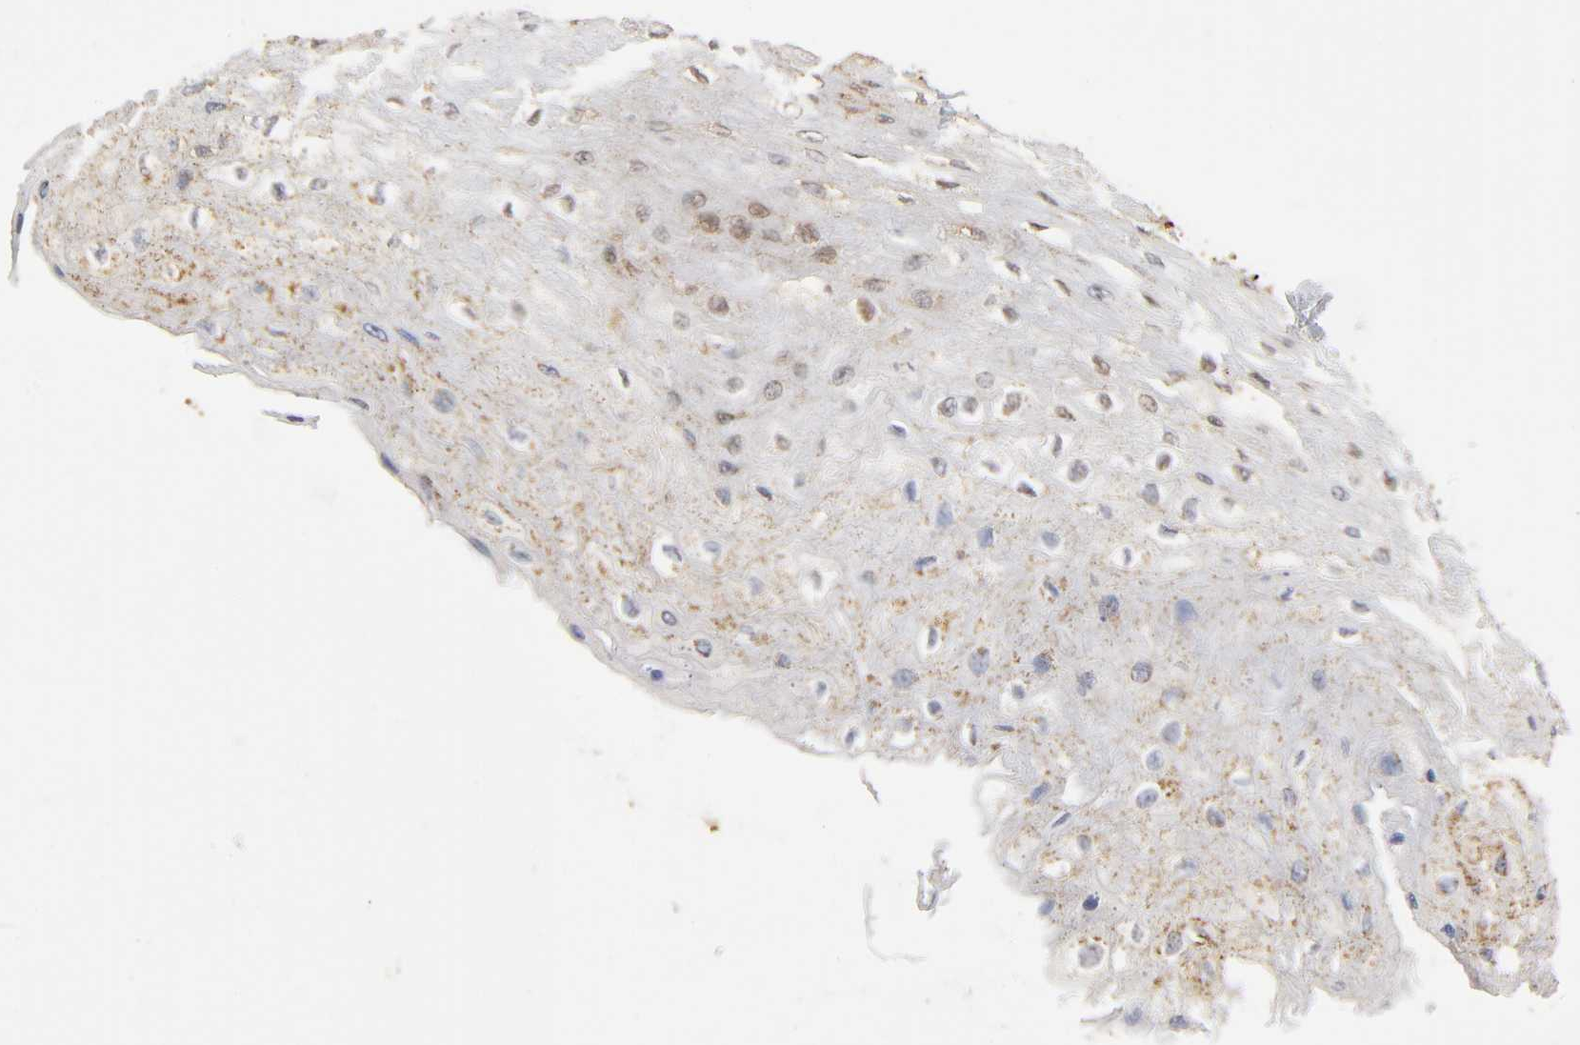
{"staining": {"intensity": "strong", "quantity": ">75%", "location": "cytoplasmic/membranous,nuclear"}, "tissue": "esophagus", "cell_type": "Squamous epithelial cells", "image_type": "normal", "snomed": [{"axis": "morphology", "description": "Normal tissue, NOS"}, {"axis": "topography", "description": "Esophagus"}], "caption": "Protein expression analysis of normal esophagus shows strong cytoplasmic/membranous,nuclear staining in about >75% of squamous epithelial cells. (IHC, brightfield microscopy, high magnification).", "gene": "RNF122", "patient": {"sex": "female", "age": 72}}